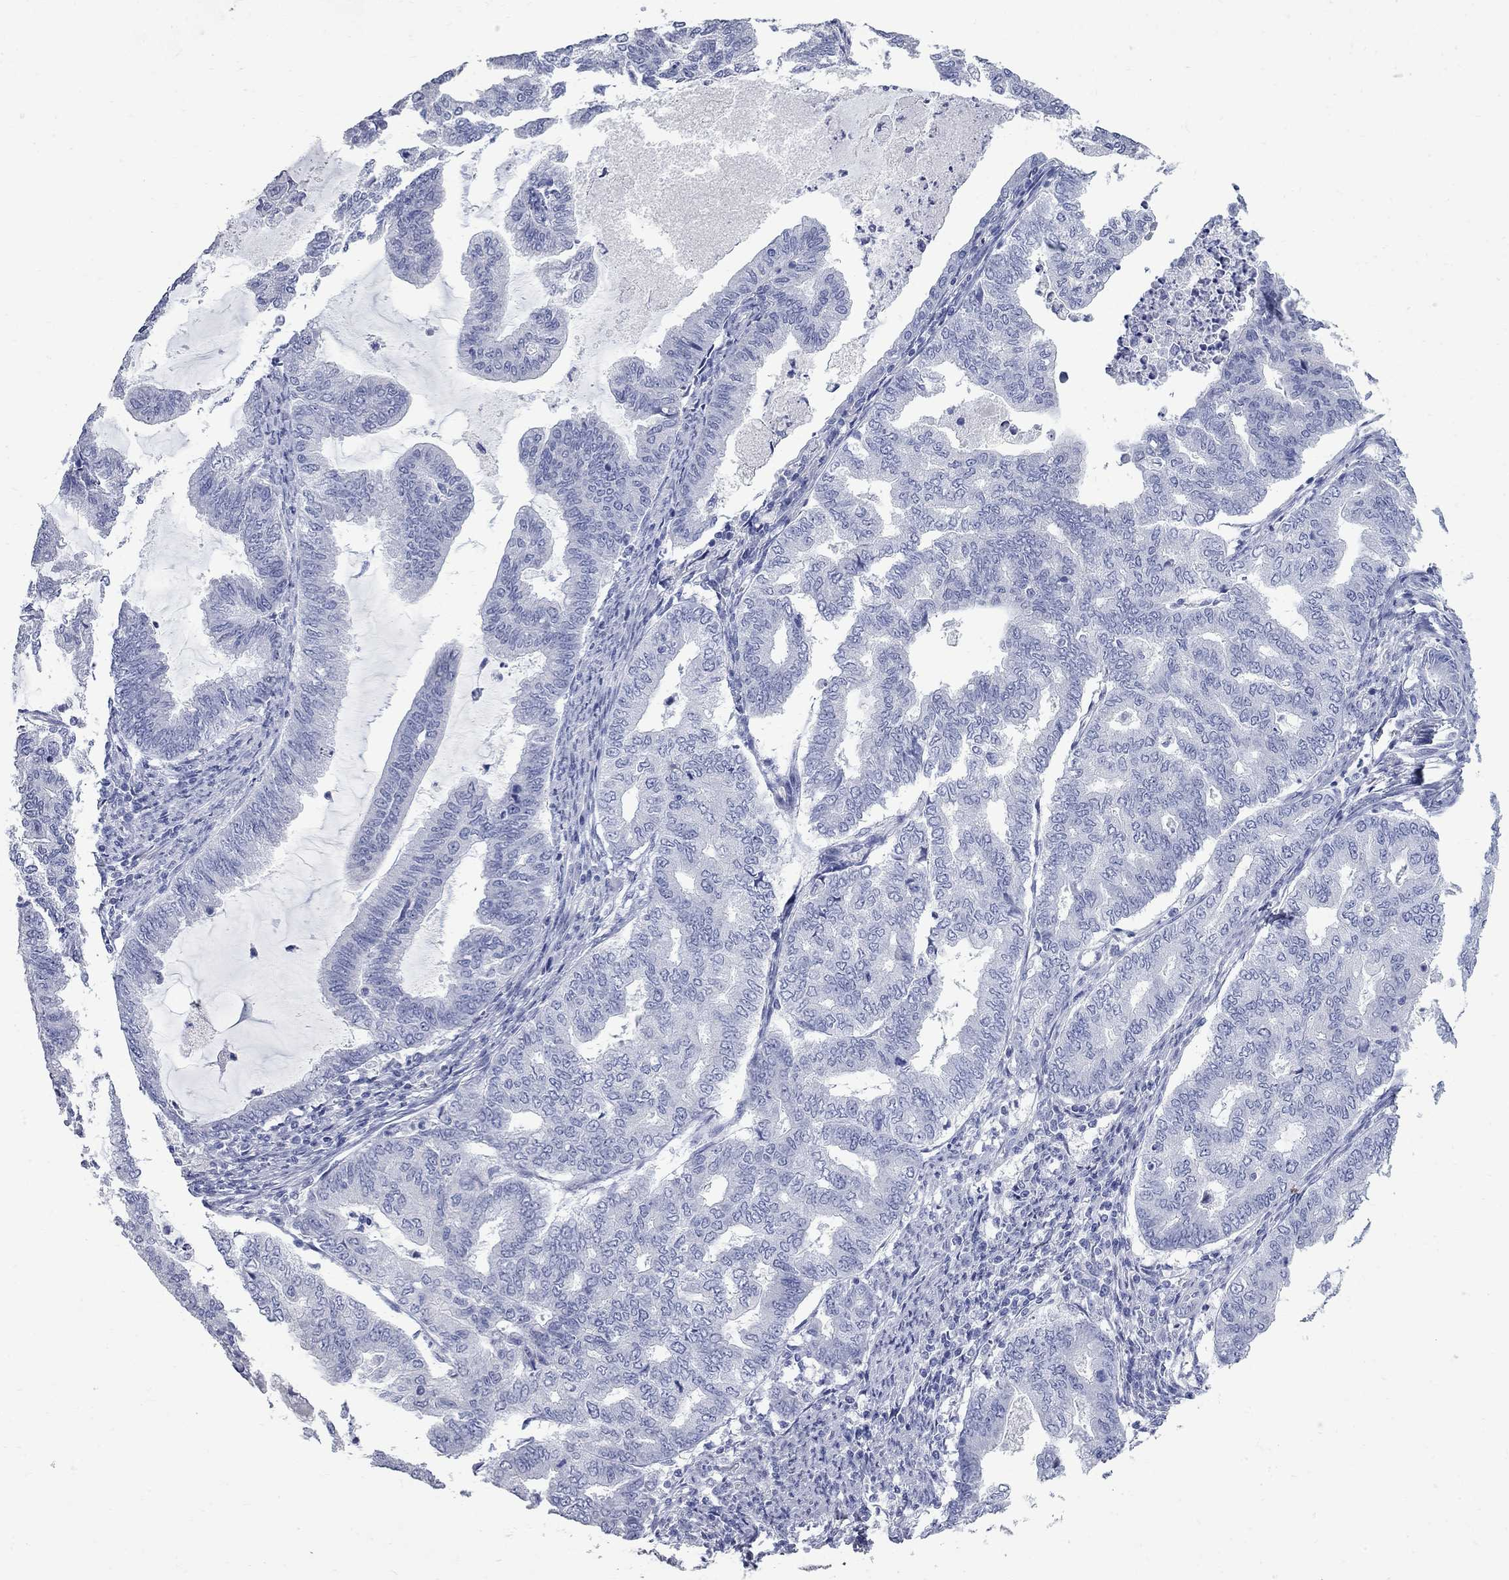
{"staining": {"intensity": "negative", "quantity": "none", "location": "none"}, "tissue": "endometrial cancer", "cell_type": "Tumor cells", "image_type": "cancer", "snomed": [{"axis": "morphology", "description": "Adenocarcinoma, NOS"}, {"axis": "topography", "description": "Endometrium"}], "caption": "Human endometrial cancer stained for a protein using IHC exhibits no positivity in tumor cells.", "gene": "BPIFB1", "patient": {"sex": "female", "age": 79}}